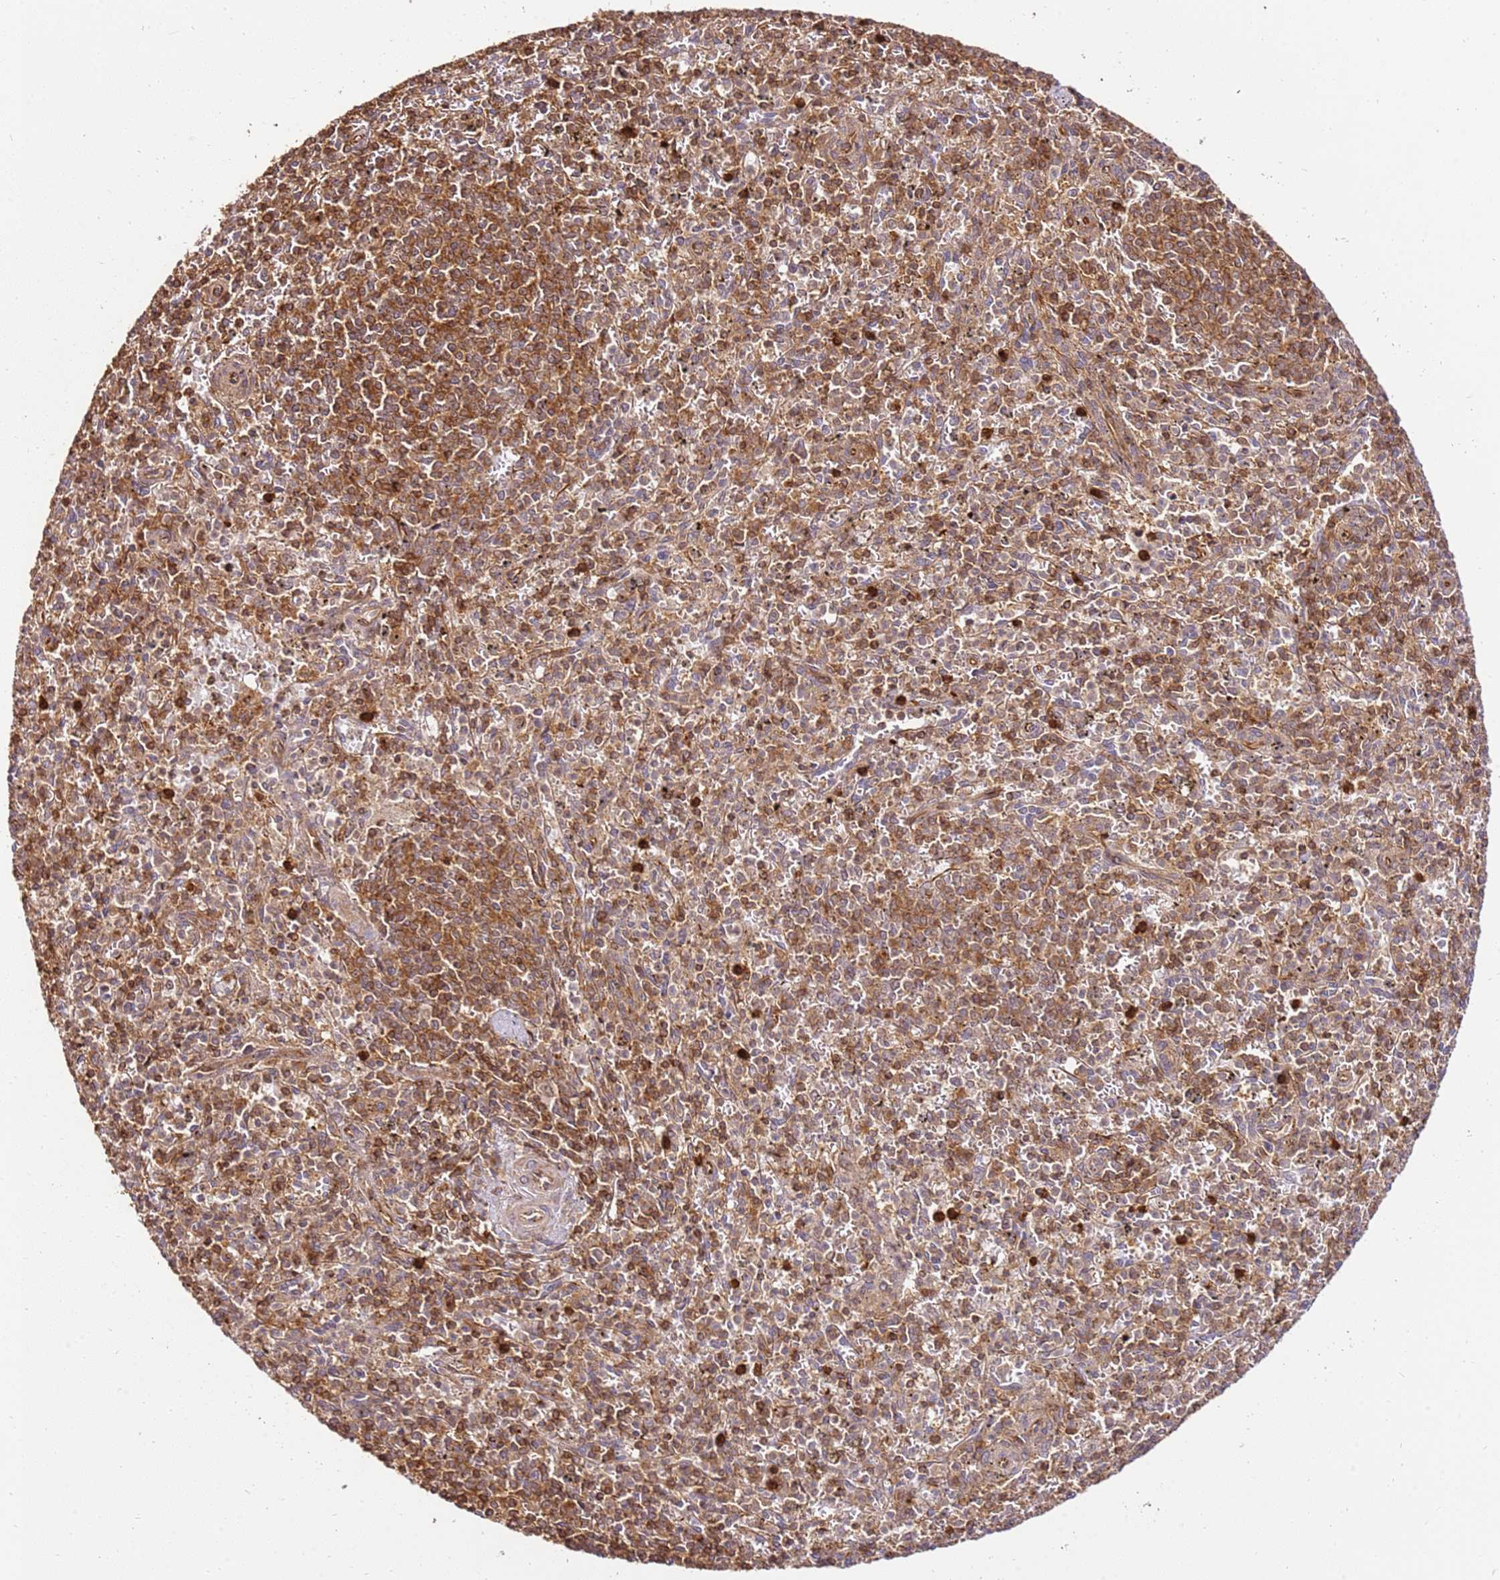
{"staining": {"intensity": "moderate", "quantity": ">75%", "location": "cytoplasmic/membranous"}, "tissue": "spleen", "cell_type": "Cells in red pulp", "image_type": "normal", "snomed": [{"axis": "morphology", "description": "Normal tissue, NOS"}, {"axis": "topography", "description": "Spleen"}], "caption": "IHC photomicrograph of normal spleen: spleen stained using IHC exhibits medium levels of moderate protein expression localized specifically in the cytoplasmic/membranous of cells in red pulp, appearing as a cytoplasmic/membranous brown color.", "gene": "KATNAL2", "patient": {"sex": "male", "age": 72}}